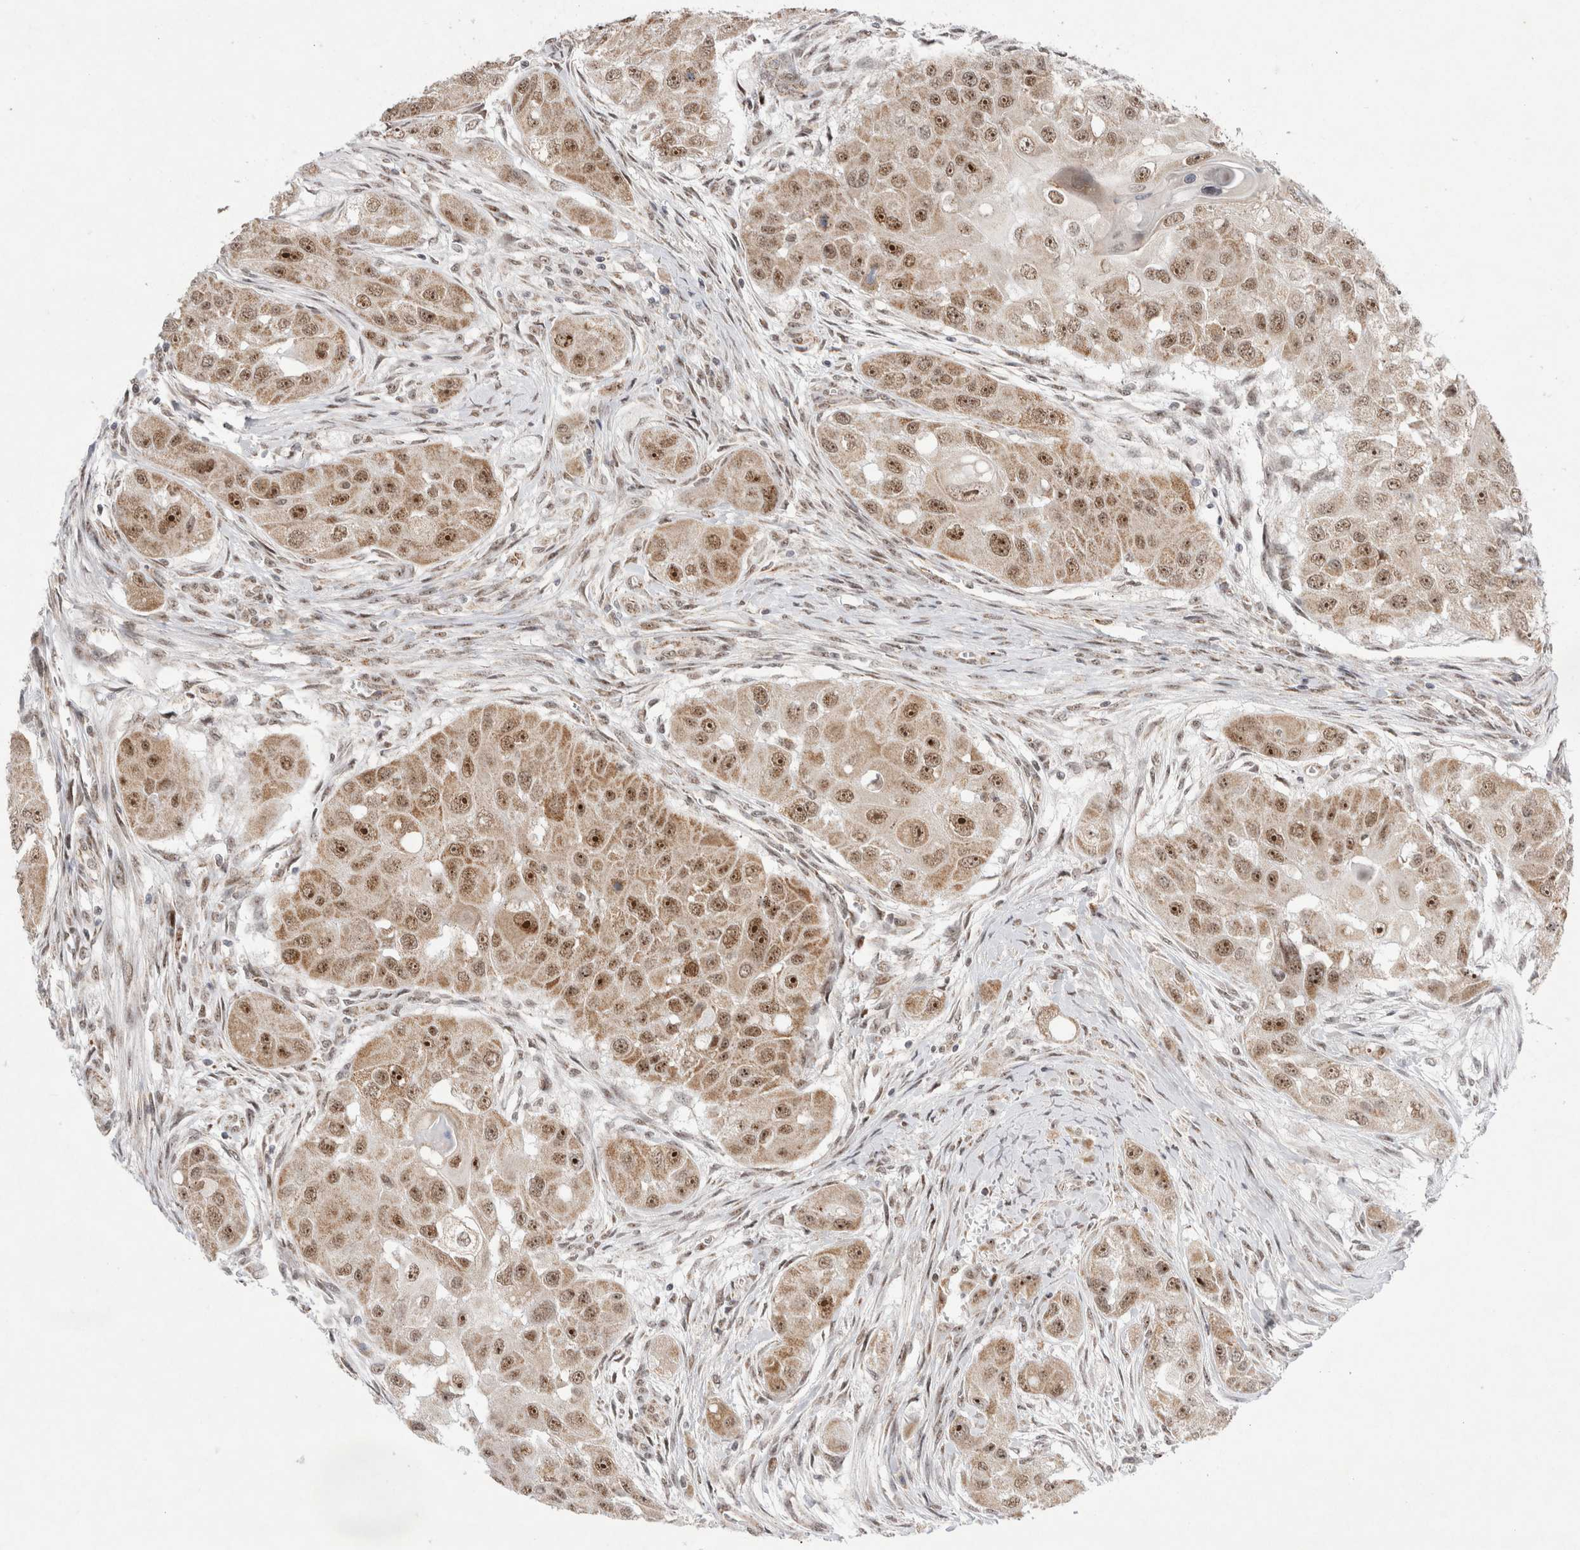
{"staining": {"intensity": "moderate", "quantity": ">75%", "location": "cytoplasmic/membranous,nuclear"}, "tissue": "head and neck cancer", "cell_type": "Tumor cells", "image_type": "cancer", "snomed": [{"axis": "morphology", "description": "Normal tissue, NOS"}, {"axis": "morphology", "description": "Squamous cell carcinoma, NOS"}, {"axis": "topography", "description": "Skeletal muscle"}, {"axis": "topography", "description": "Head-Neck"}], "caption": "This is an image of immunohistochemistry (IHC) staining of head and neck cancer (squamous cell carcinoma), which shows moderate staining in the cytoplasmic/membranous and nuclear of tumor cells.", "gene": "MRPL37", "patient": {"sex": "male", "age": 51}}